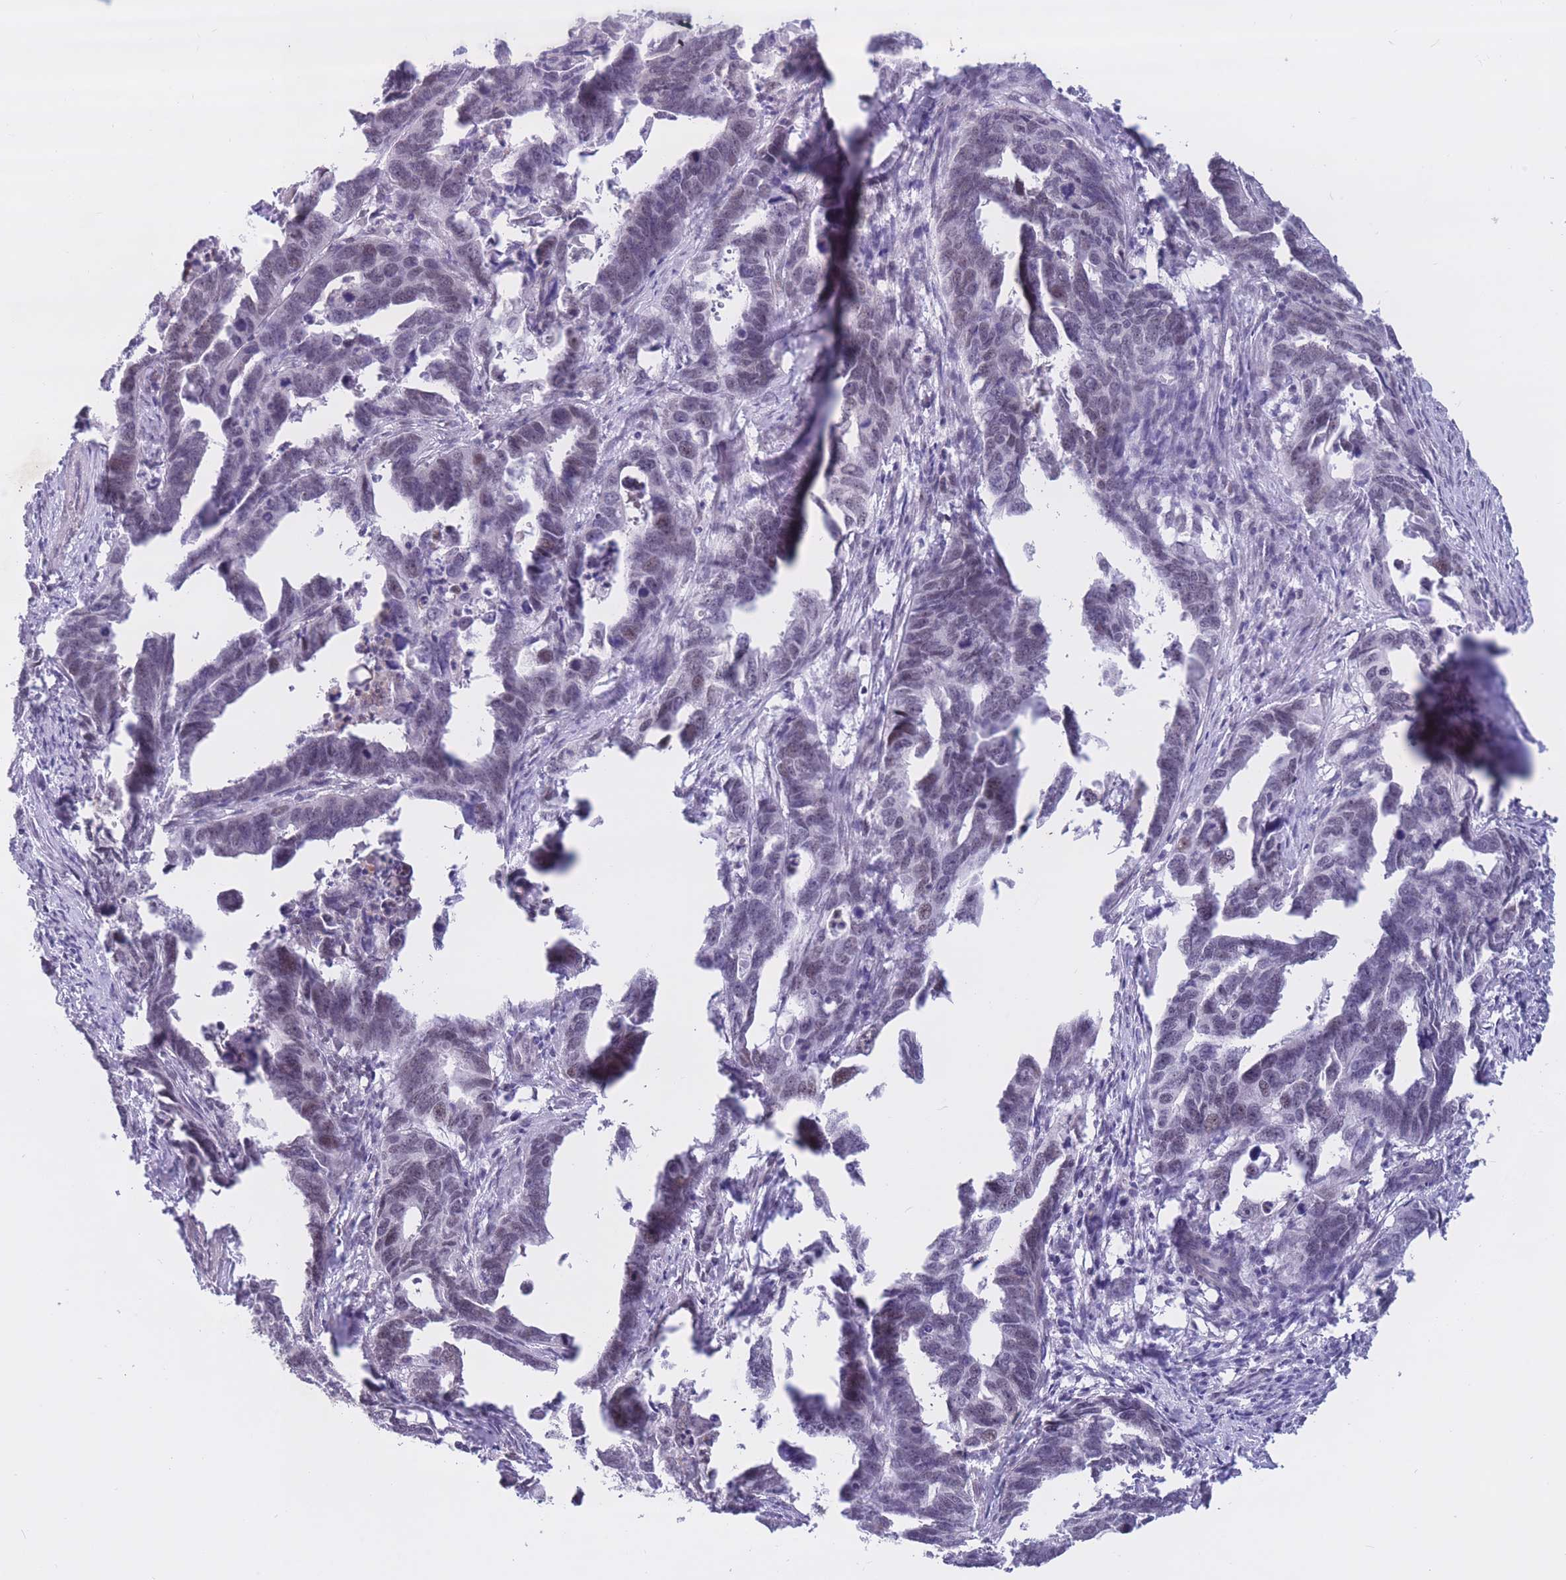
{"staining": {"intensity": "weak", "quantity": "<25%", "location": "nuclear"}, "tissue": "endometrial cancer", "cell_type": "Tumor cells", "image_type": "cancer", "snomed": [{"axis": "morphology", "description": "Adenocarcinoma, NOS"}, {"axis": "topography", "description": "Endometrium"}], "caption": "Tumor cells are negative for protein expression in human endometrial adenocarcinoma.", "gene": "BCL9L", "patient": {"sex": "female", "age": 65}}